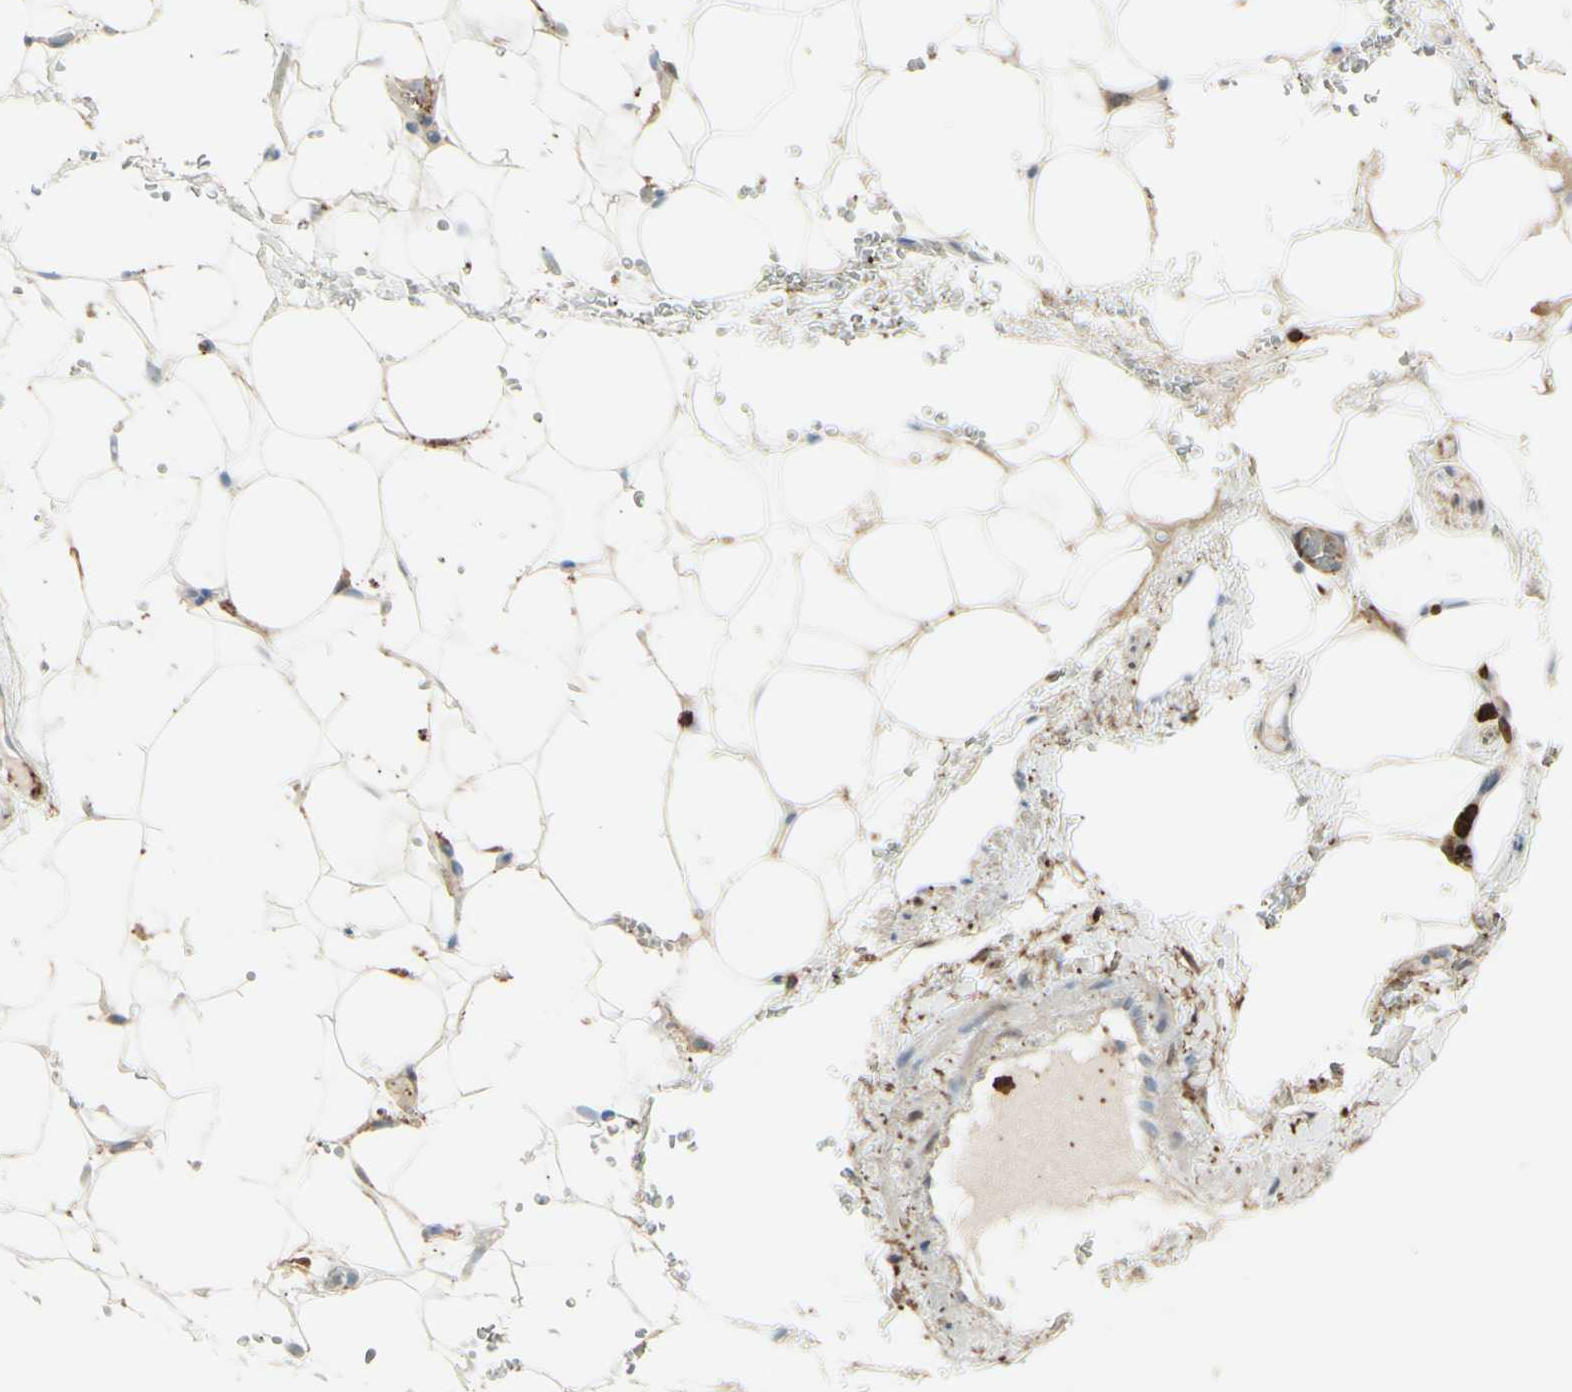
{"staining": {"intensity": "moderate", "quantity": ">75%", "location": "cytoplasmic/membranous"}, "tissue": "adipose tissue", "cell_type": "Adipocytes", "image_type": "normal", "snomed": [{"axis": "morphology", "description": "Normal tissue, NOS"}, {"axis": "topography", "description": "Peripheral nerve tissue"}], "caption": "A medium amount of moderate cytoplasmic/membranous expression is seen in about >75% of adipocytes in unremarkable adipose tissue.", "gene": "GSN", "patient": {"sex": "male", "age": 70}}